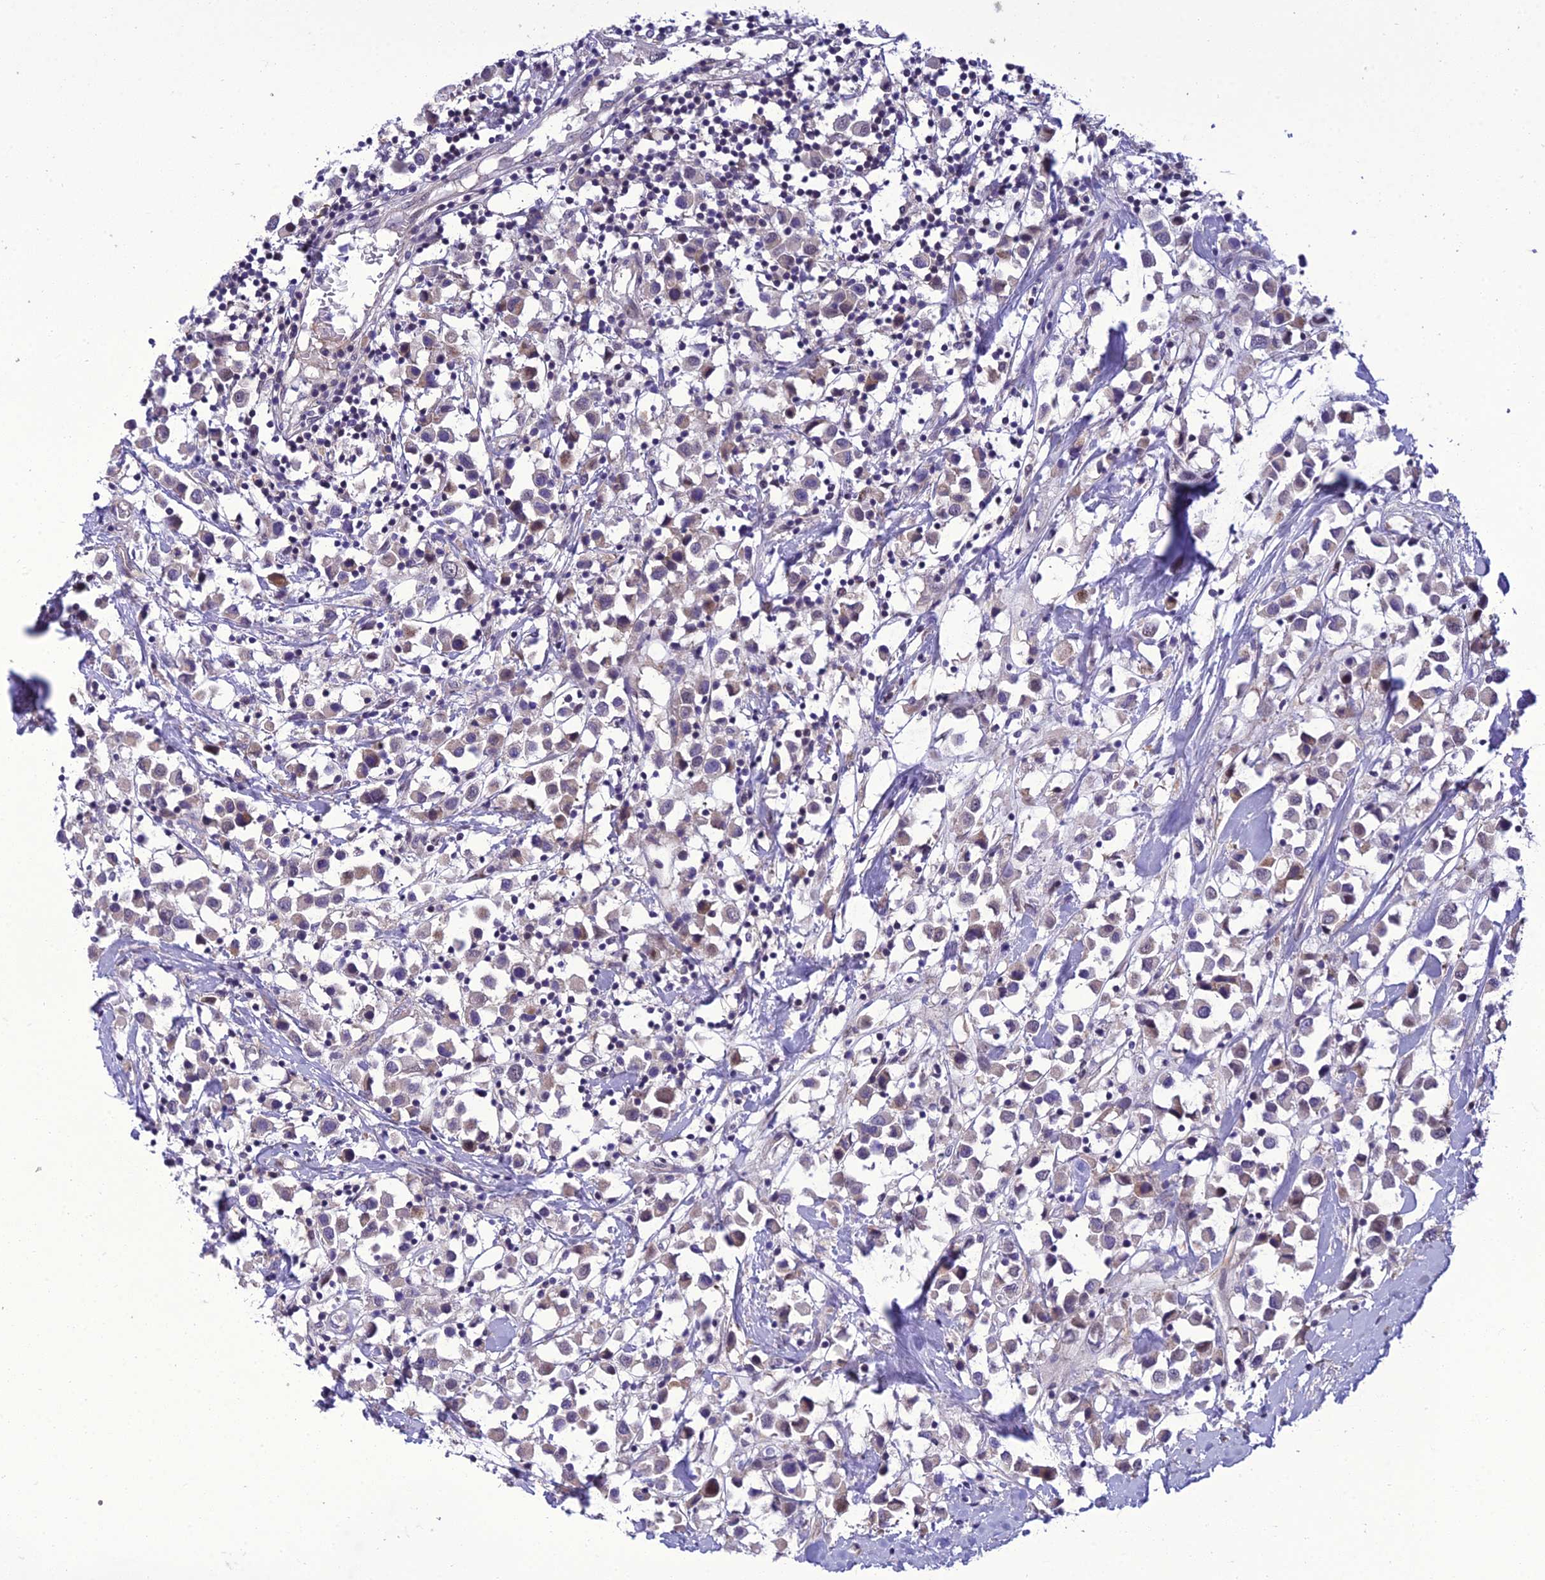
{"staining": {"intensity": "weak", "quantity": "<25%", "location": "cytoplasmic/membranous"}, "tissue": "breast cancer", "cell_type": "Tumor cells", "image_type": "cancer", "snomed": [{"axis": "morphology", "description": "Duct carcinoma"}, {"axis": "topography", "description": "Breast"}], "caption": "Photomicrograph shows no significant protein positivity in tumor cells of infiltrating ductal carcinoma (breast).", "gene": "GAB4", "patient": {"sex": "female", "age": 61}}